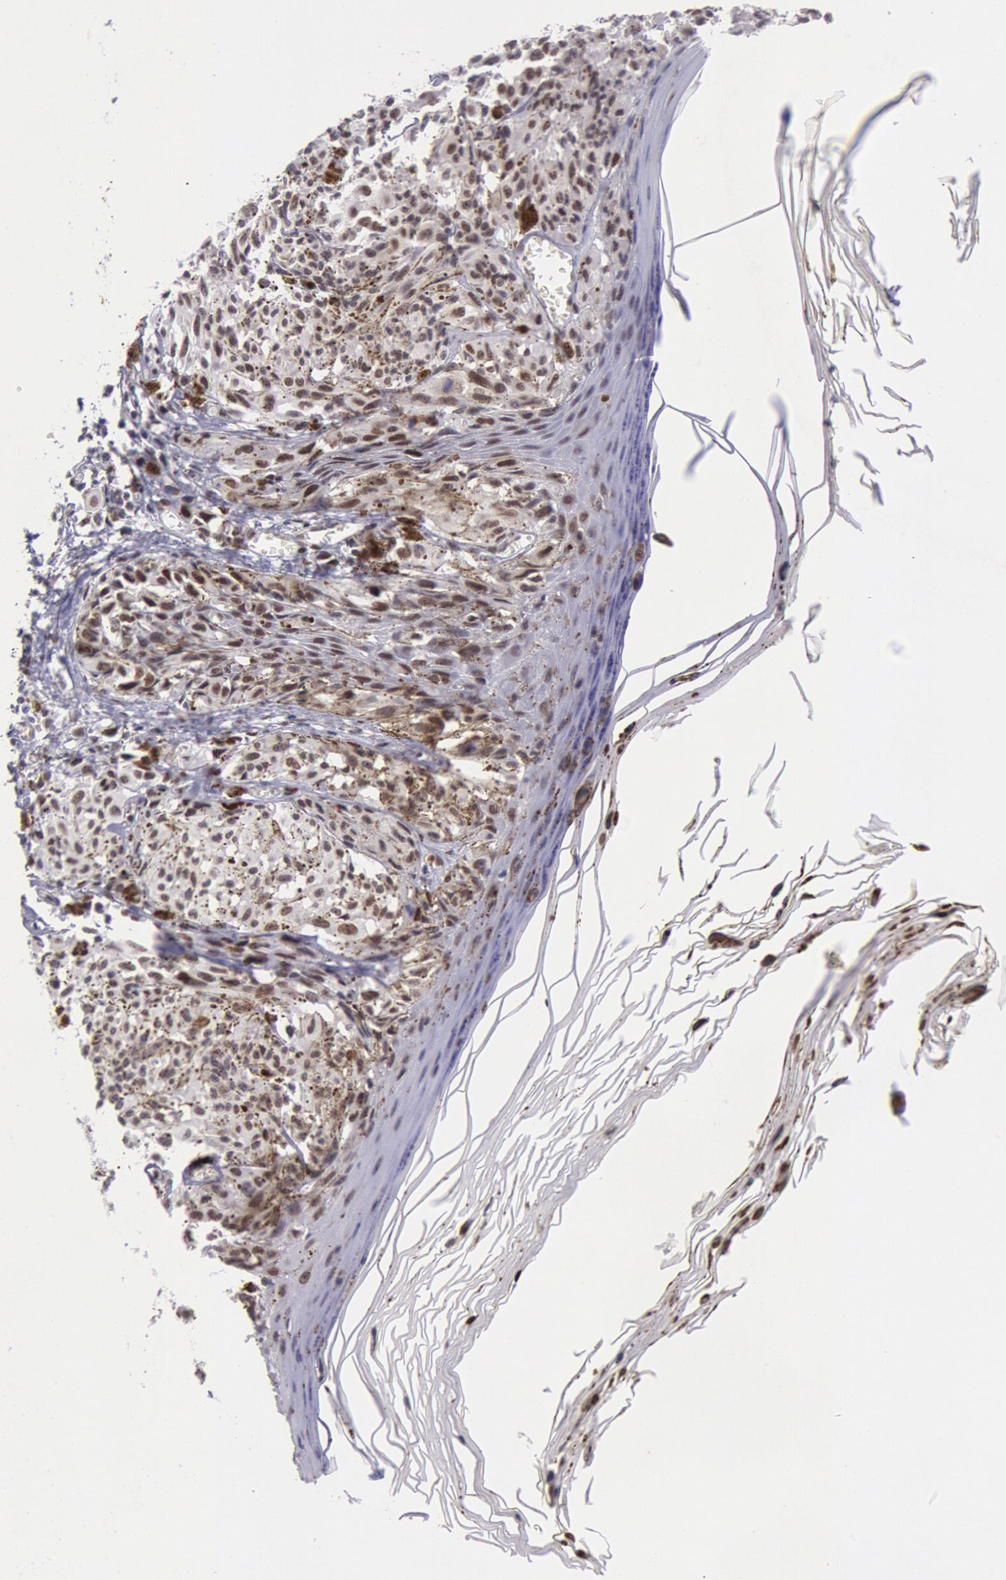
{"staining": {"intensity": "weak", "quantity": ">75%", "location": "nuclear"}, "tissue": "melanoma", "cell_type": "Tumor cells", "image_type": "cancer", "snomed": [{"axis": "morphology", "description": "Malignant melanoma, NOS"}, {"axis": "topography", "description": "Skin"}], "caption": "Brown immunohistochemical staining in human malignant melanoma demonstrates weak nuclear staining in approximately >75% of tumor cells.", "gene": "CDKN2B", "patient": {"sex": "female", "age": 72}}